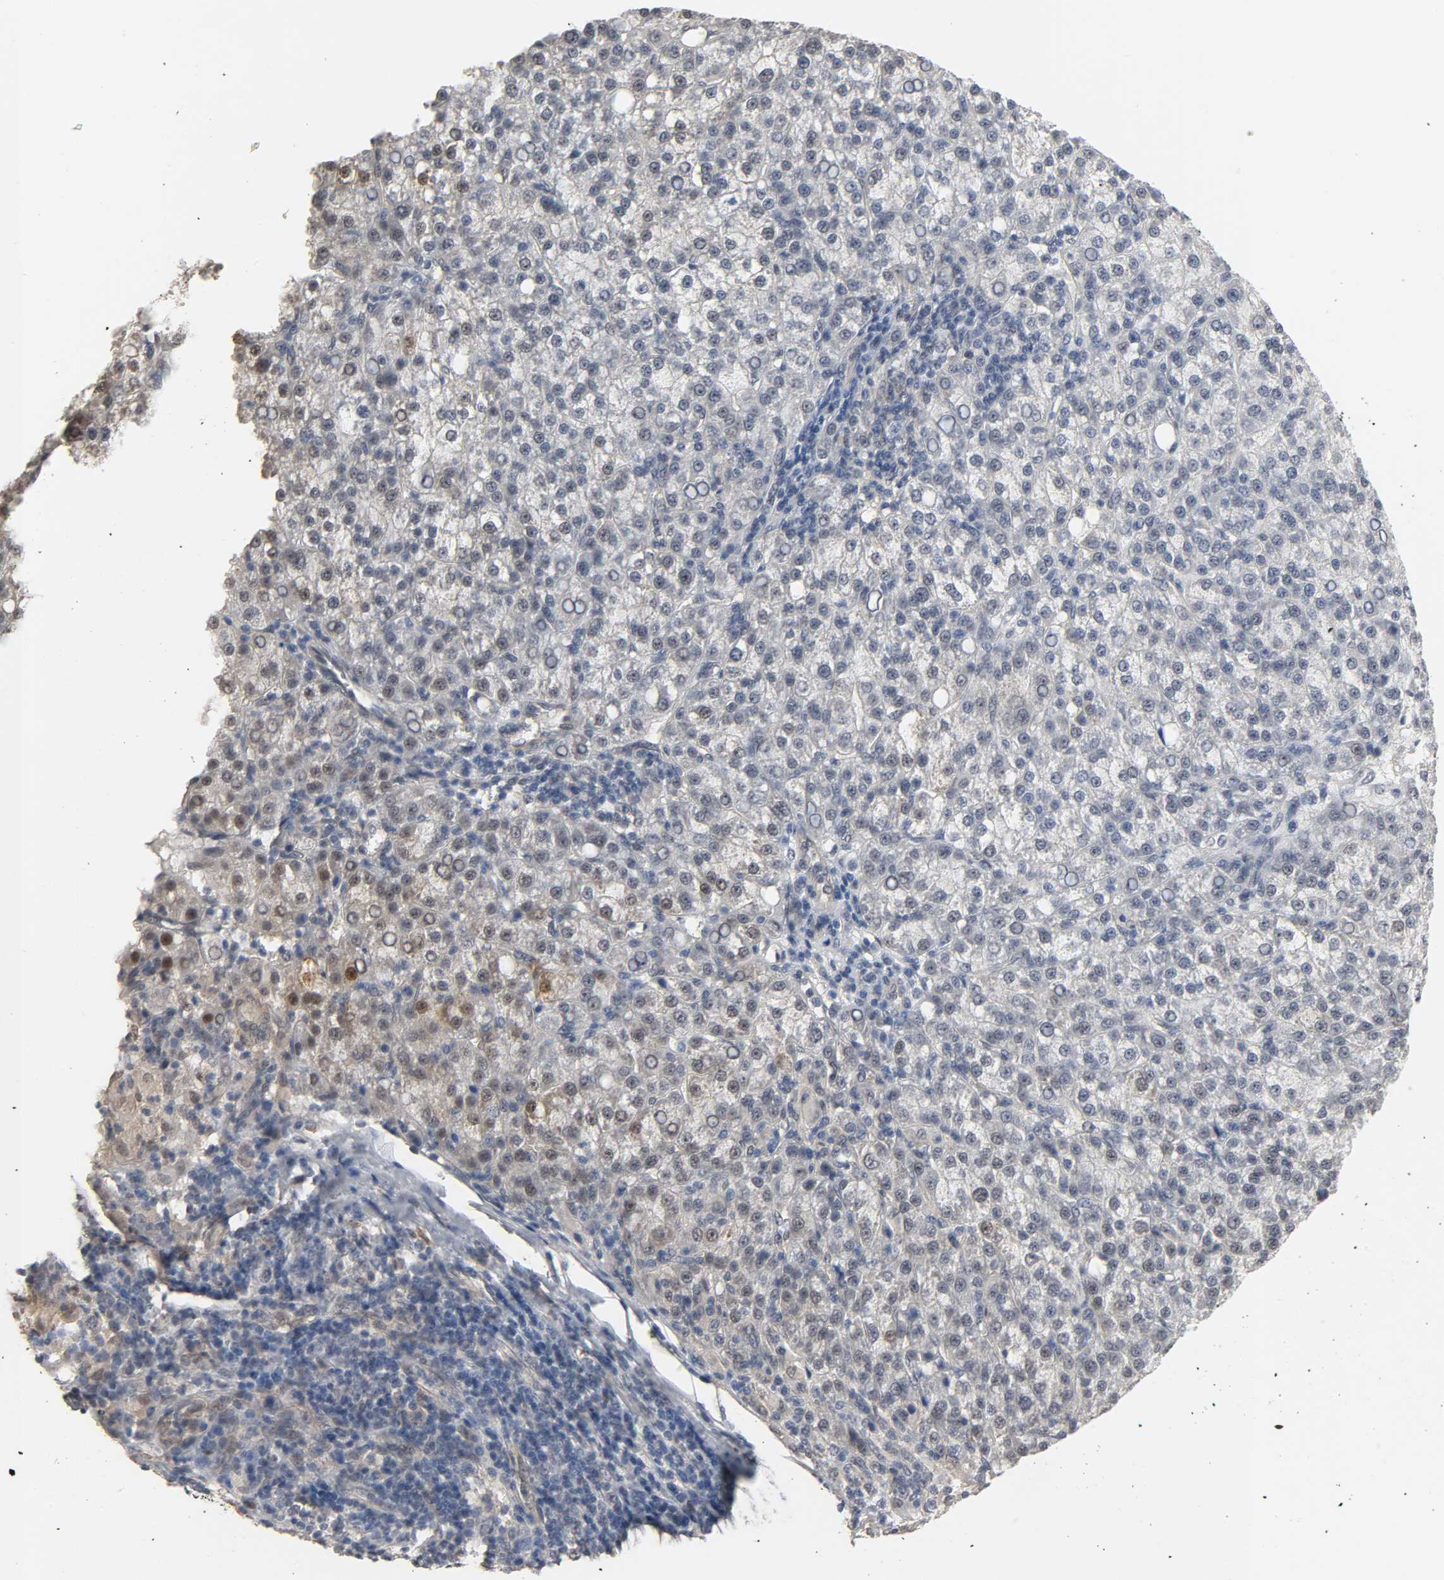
{"staining": {"intensity": "weak", "quantity": "<25%", "location": "cytoplasmic/membranous"}, "tissue": "liver cancer", "cell_type": "Tumor cells", "image_type": "cancer", "snomed": [{"axis": "morphology", "description": "Carcinoma, Hepatocellular, NOS"}, {"axis": "topography", "description": "Liver"}], "caption": "The immunohistochemistry histopathology image has no significant positivity in tumor cells of liver cancer tissue.", "gene": "ACSS2", "patient": {"sex": "female", "age": 58}}